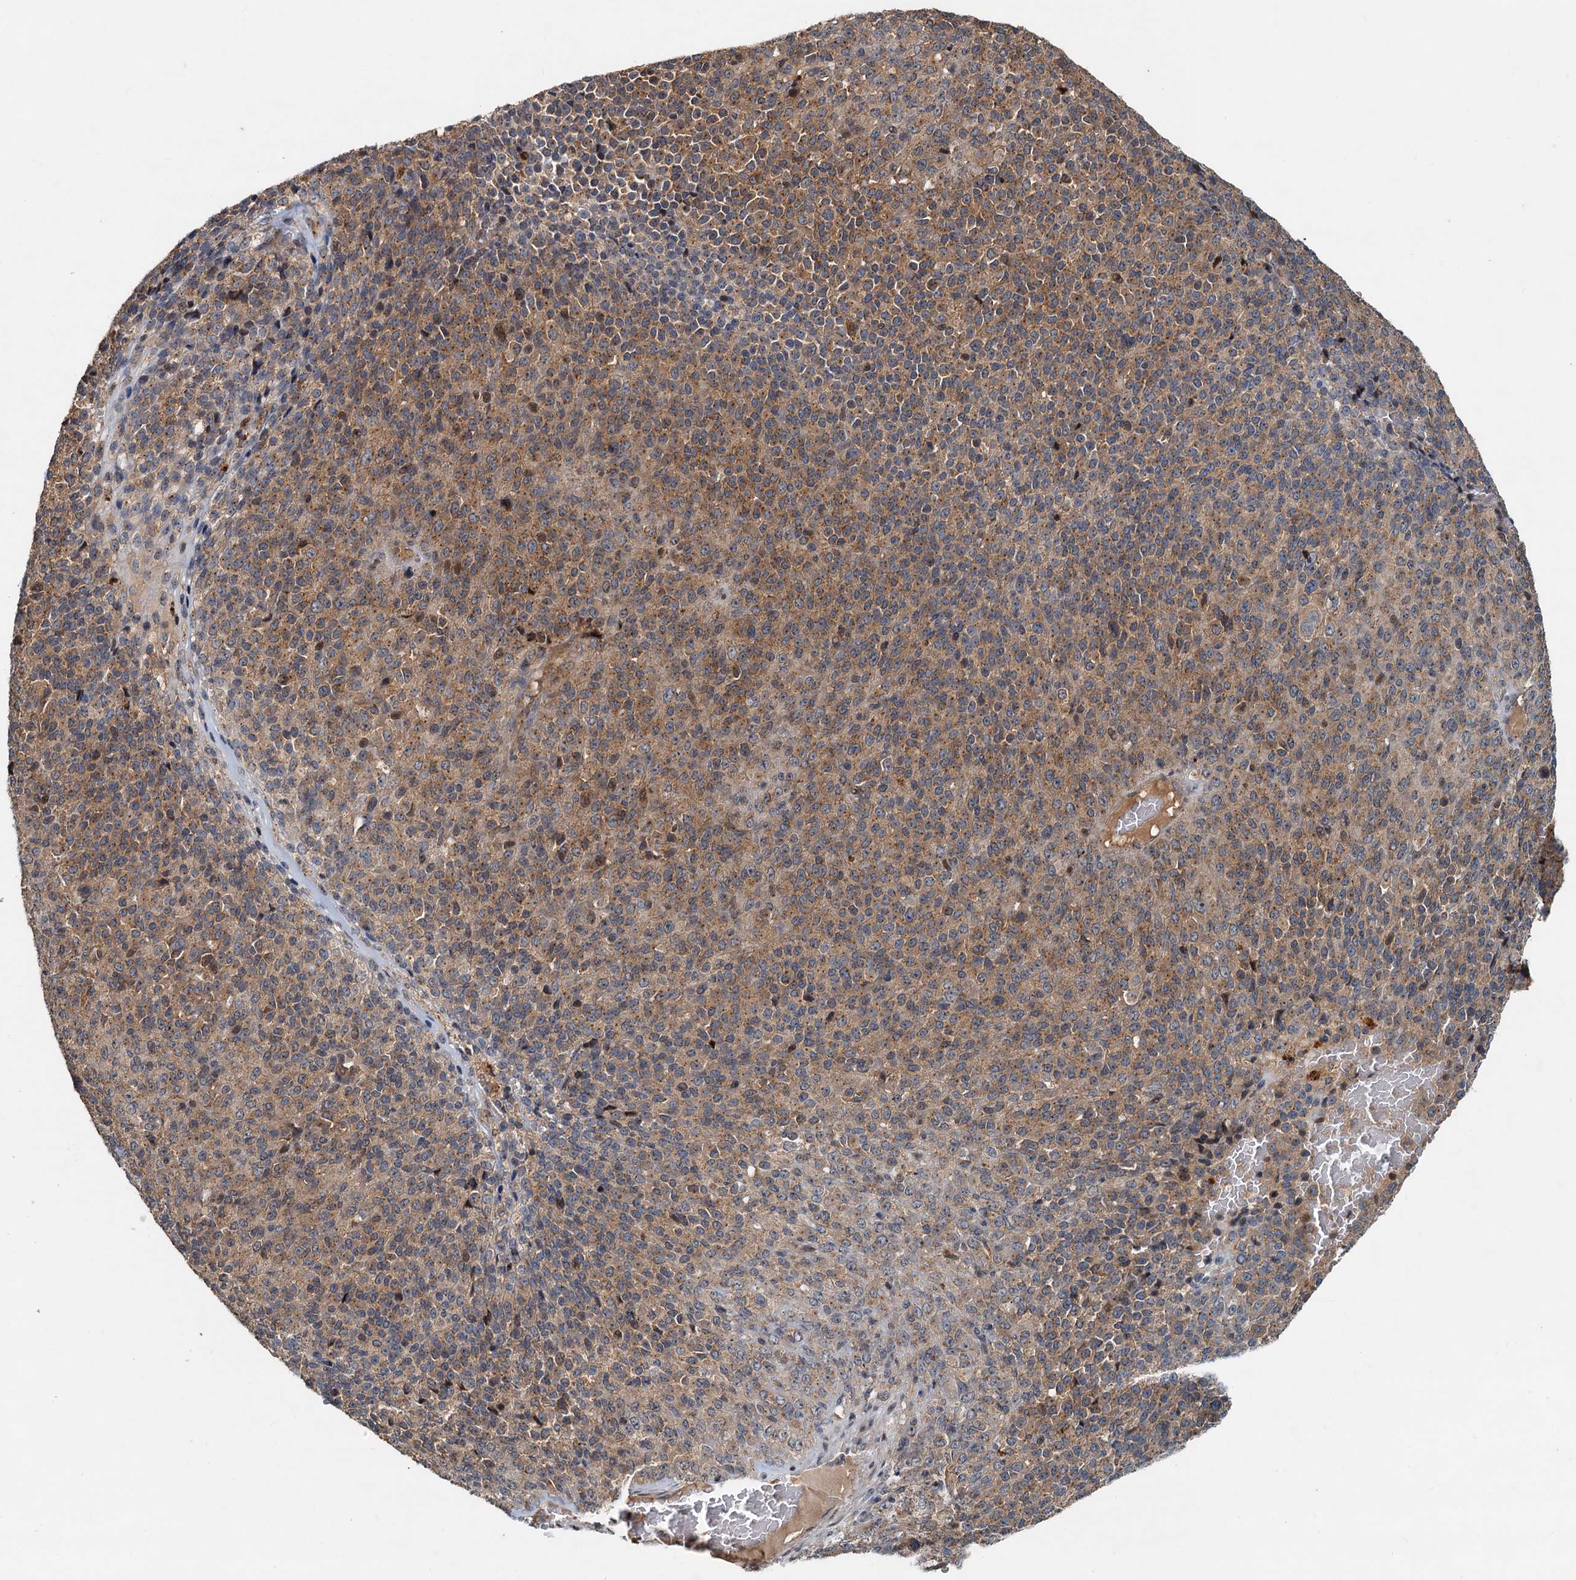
{"staining": {"intensity": "moderate", "quantity": ">75%", "location": "cytoplasmic/membranous"}, "tissue": "melanoma", "cell_type": "Tumor cells", "image_type": "cancer", "snomed": [{"axis": "morphology", "description": "Malignant melanoma, Metastatic site"}, {"axis": "topography", "description": "Brain"}], "caption": "Moderate cytoplasmic/membranous protein expression is appreciated in about >75% of tumor cells in malignant melanoma (metastatic site).", "gene": "CEP68", "patient": {"sex": "female", "age": 56}}